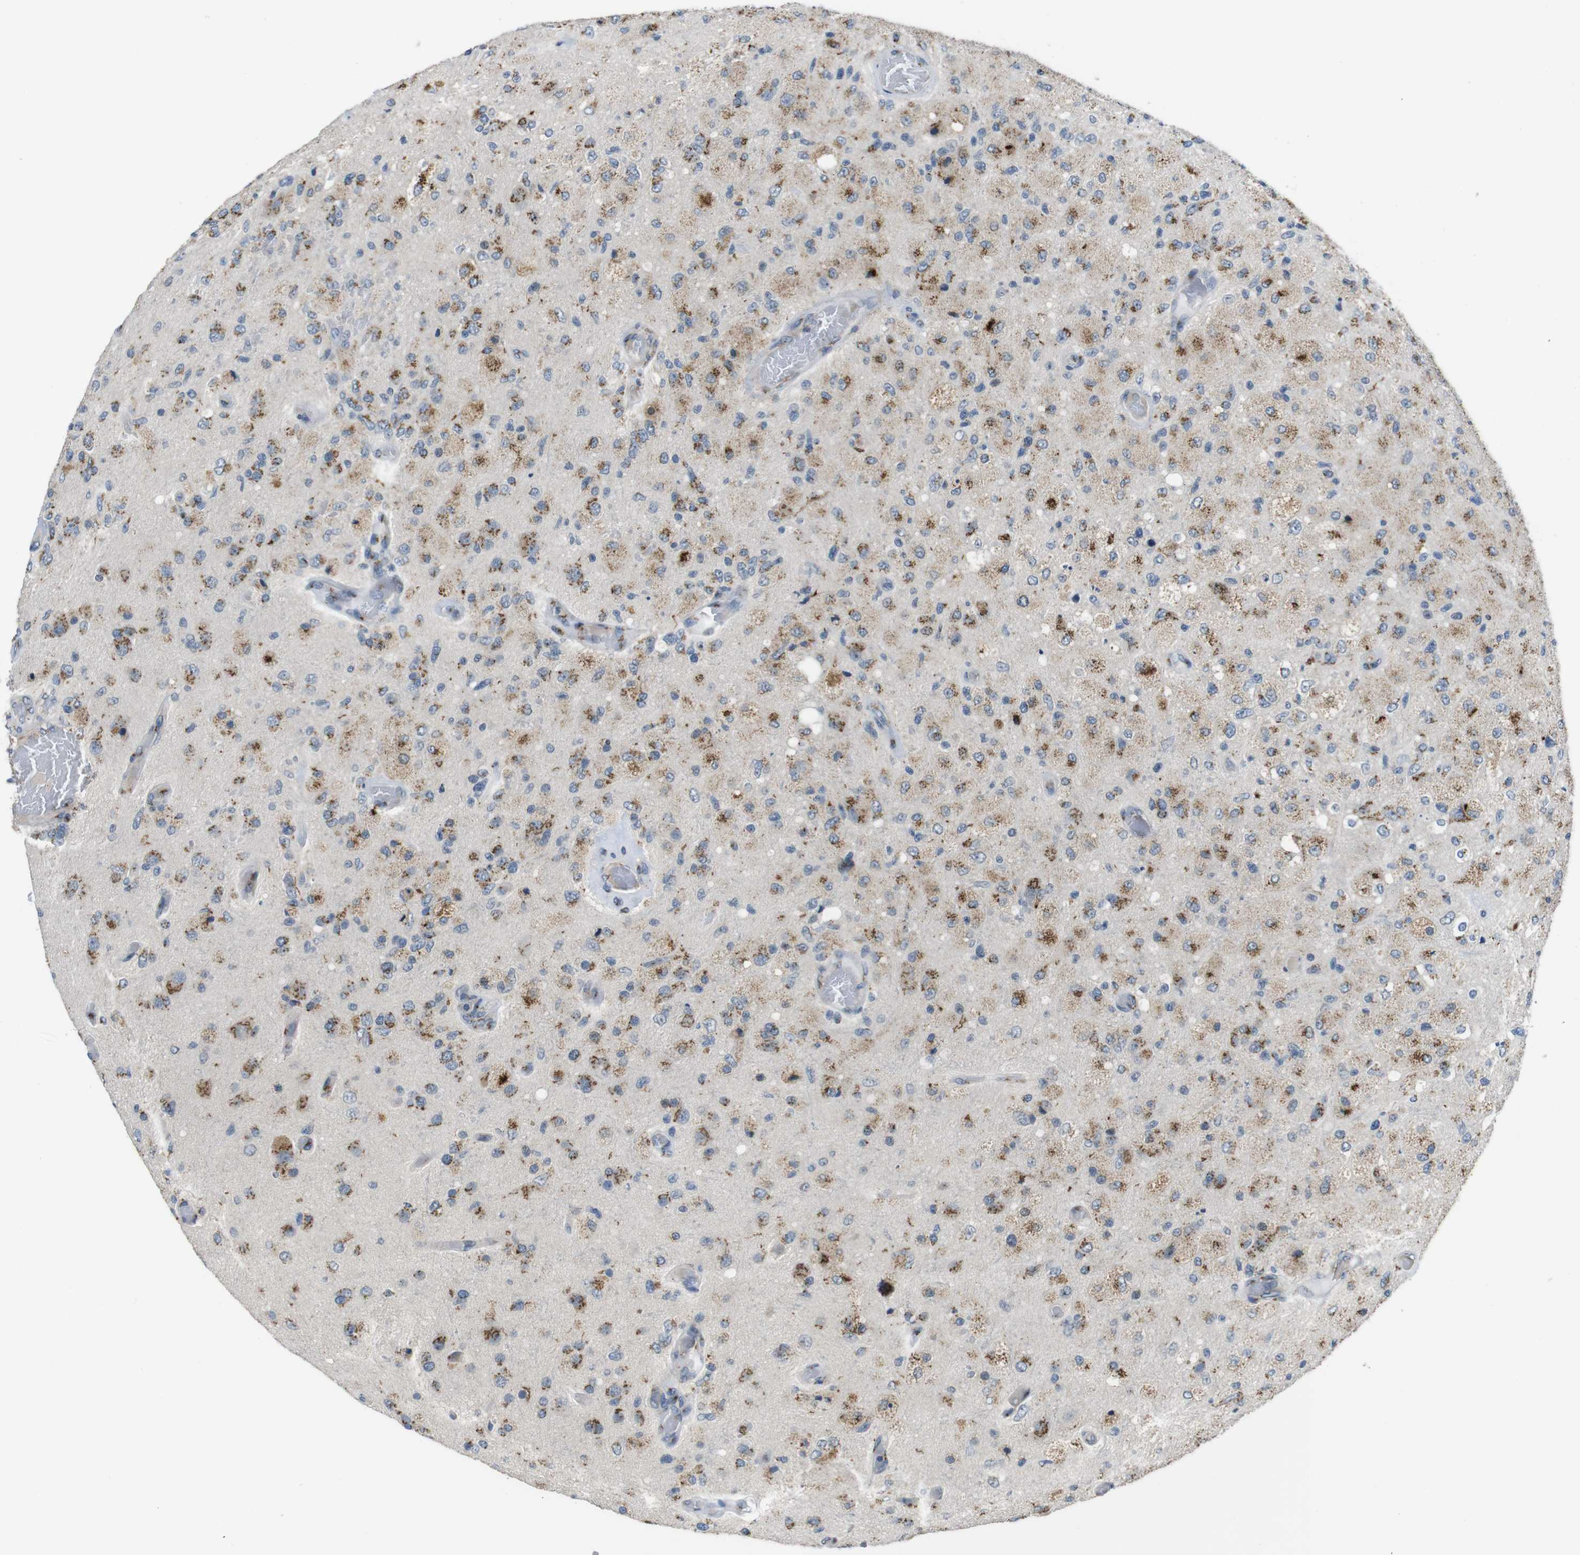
{"staining": {"intensity": "moderate", "quantity": ">75%", "location": "cytoplasmic/membranous"}, "tissue": "glioma", "cell_type": "Tumor cells", "image_type": "cancer", "snomed": [{"axis": "morphology", "description": "Normal tissue, NOS"}, {"axis": "morphology", "description": "Glioma, malignant, High grade"}, {"axis": "topography", "description": "Cerebral cortex"}], "caption": "Protein expression by IHC reveals moderate cytoplasmic/membranous staining in about >75% of tumor cells in glioma. Nuclei are stained in blue.", "gene": "ZFPL1", "patient": {"sex": "male", "age": 77}}